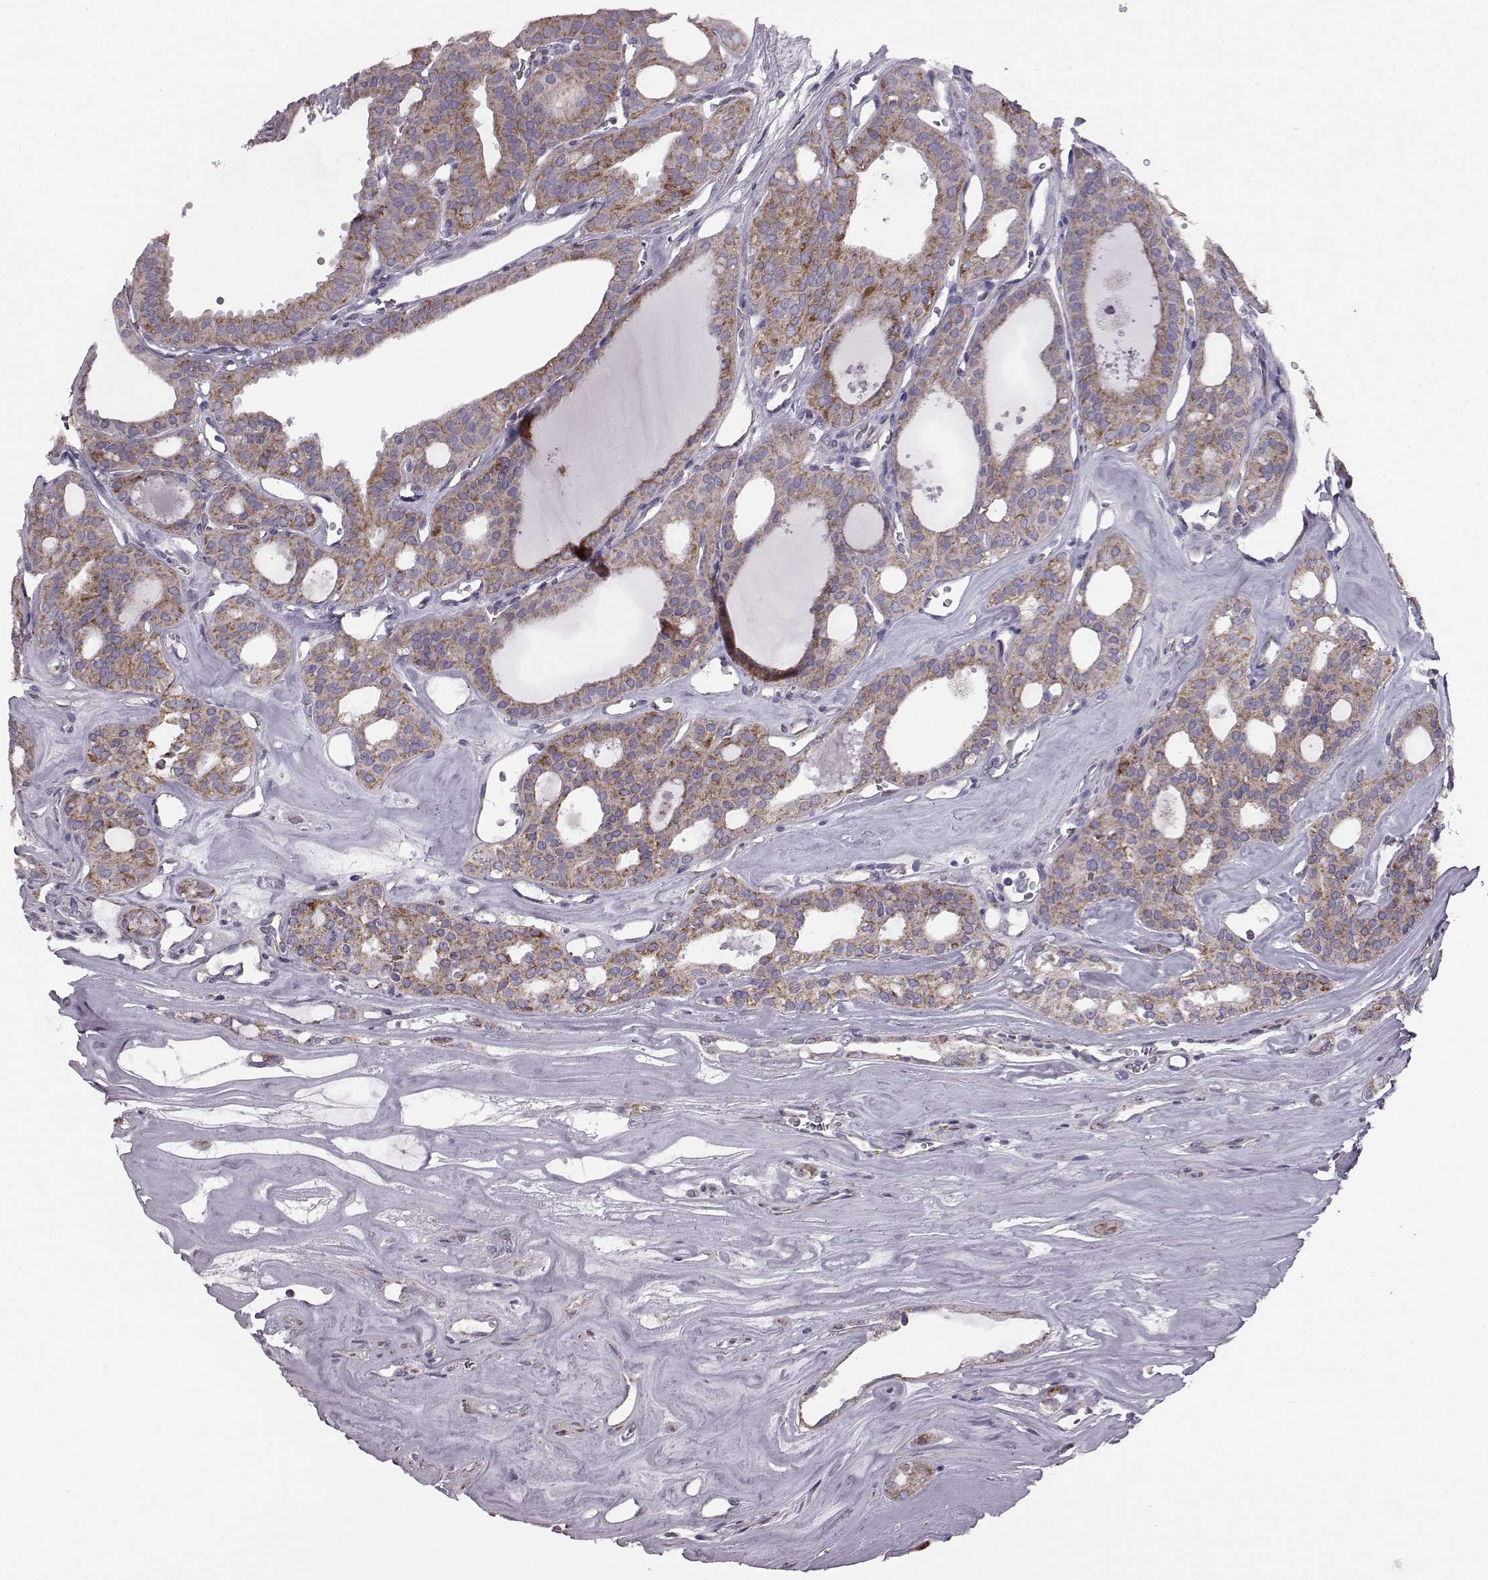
{"staining": {"intensity": "strong", "quantity": "<25%", "location": "cytoplasmic/membranous"}, "tissue": "thyroid cancer", "cell_type": "Tumor cells", "image_type": "cancer", "snomed": [{"axis": "morphology", "description": "Follicular adenoma carcinoma, NOS"}, {"axis": "topography", "description": "Thyroid gland"}], "caption": "Human thyroid cancer stained with a protein marker displays strong staining in tumor cells.", "gene": "FAM8A1", "patient": {"sex": "male", "age": 75}}